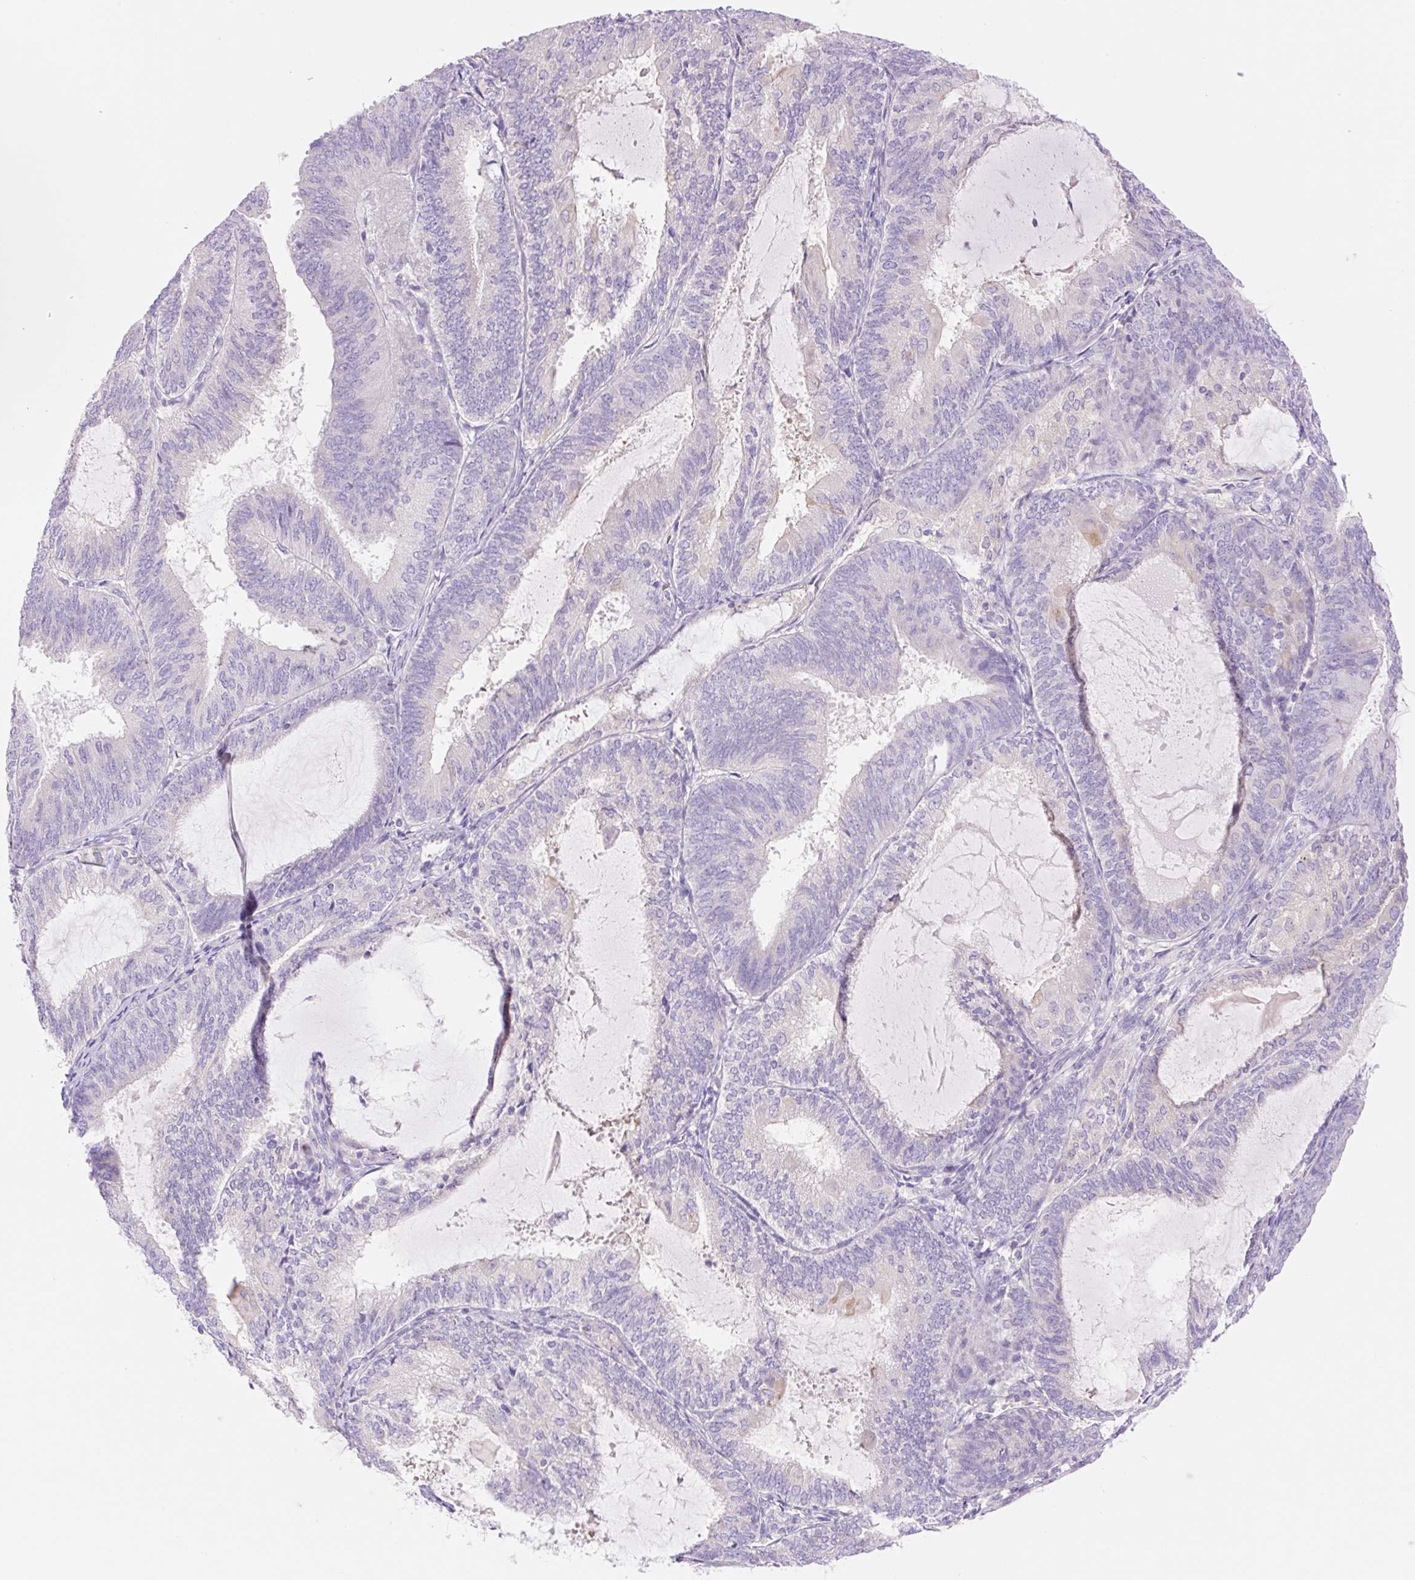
{"staining": {"intensity": "negative", "quantity": "none", "location": "none"}, "tissue": "endometrial cancer", "cell_type": "Tumor cells", "image_type": "cancer", "snomed": [{"axis": "morphology", "description": "Adenocarcinoma, NOS"}, {"axis": "topography", "description": "Endometrium"}], "caption": "Immunohistochemical staining of adenocarcinoma (endometrial) reveals no significant positivity in tumor cells. (Stains: DAB (3,3'-diaminobenzidine) IHC with hematoxylin counter stain, Microscopy: brightfield microscopy at high magnification).", "gene": "DENND5A", "patient": {"sex": "female", "age": 81}}